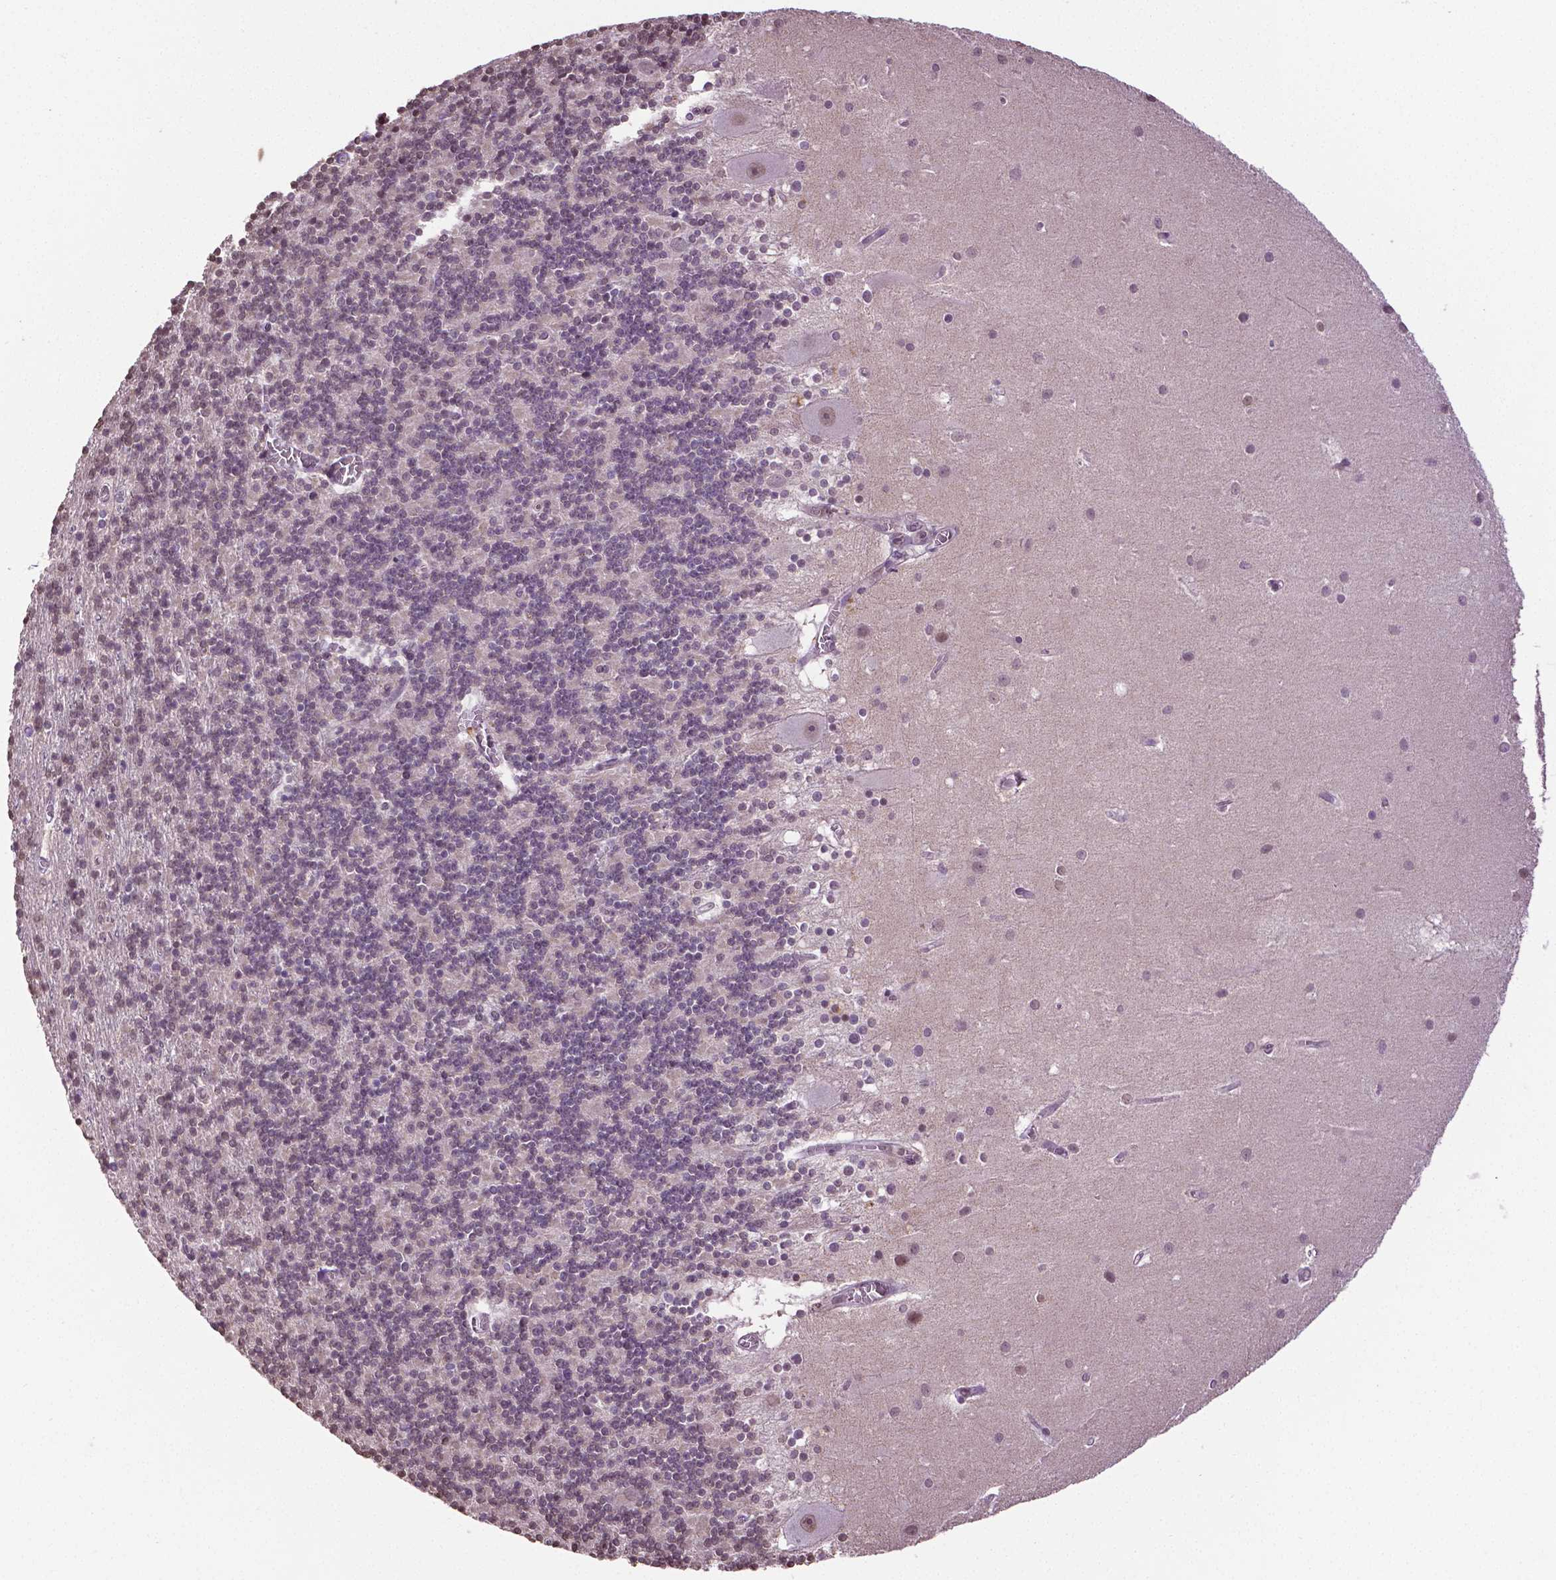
{"staining": {"intensity": "weak", "quantity": "<25%", "location": "nuclear"}, "tissue": "cerebellum", "cell_type": "Cells in granular layer", "image_type": "normal", "snomed": [{"axis": "morphology", "description": "Normal tissue, NOS"}, {"axis": "topography", "description": "Cerebellum"}], "caption": "DAB (3,3'-diaminobenzidine) immunohistochemical staining of normal cerebellum shows no significant staining in cells in granular layer.", "gene": "DLX5", "patient": {"sex": "male", "age": 70}}